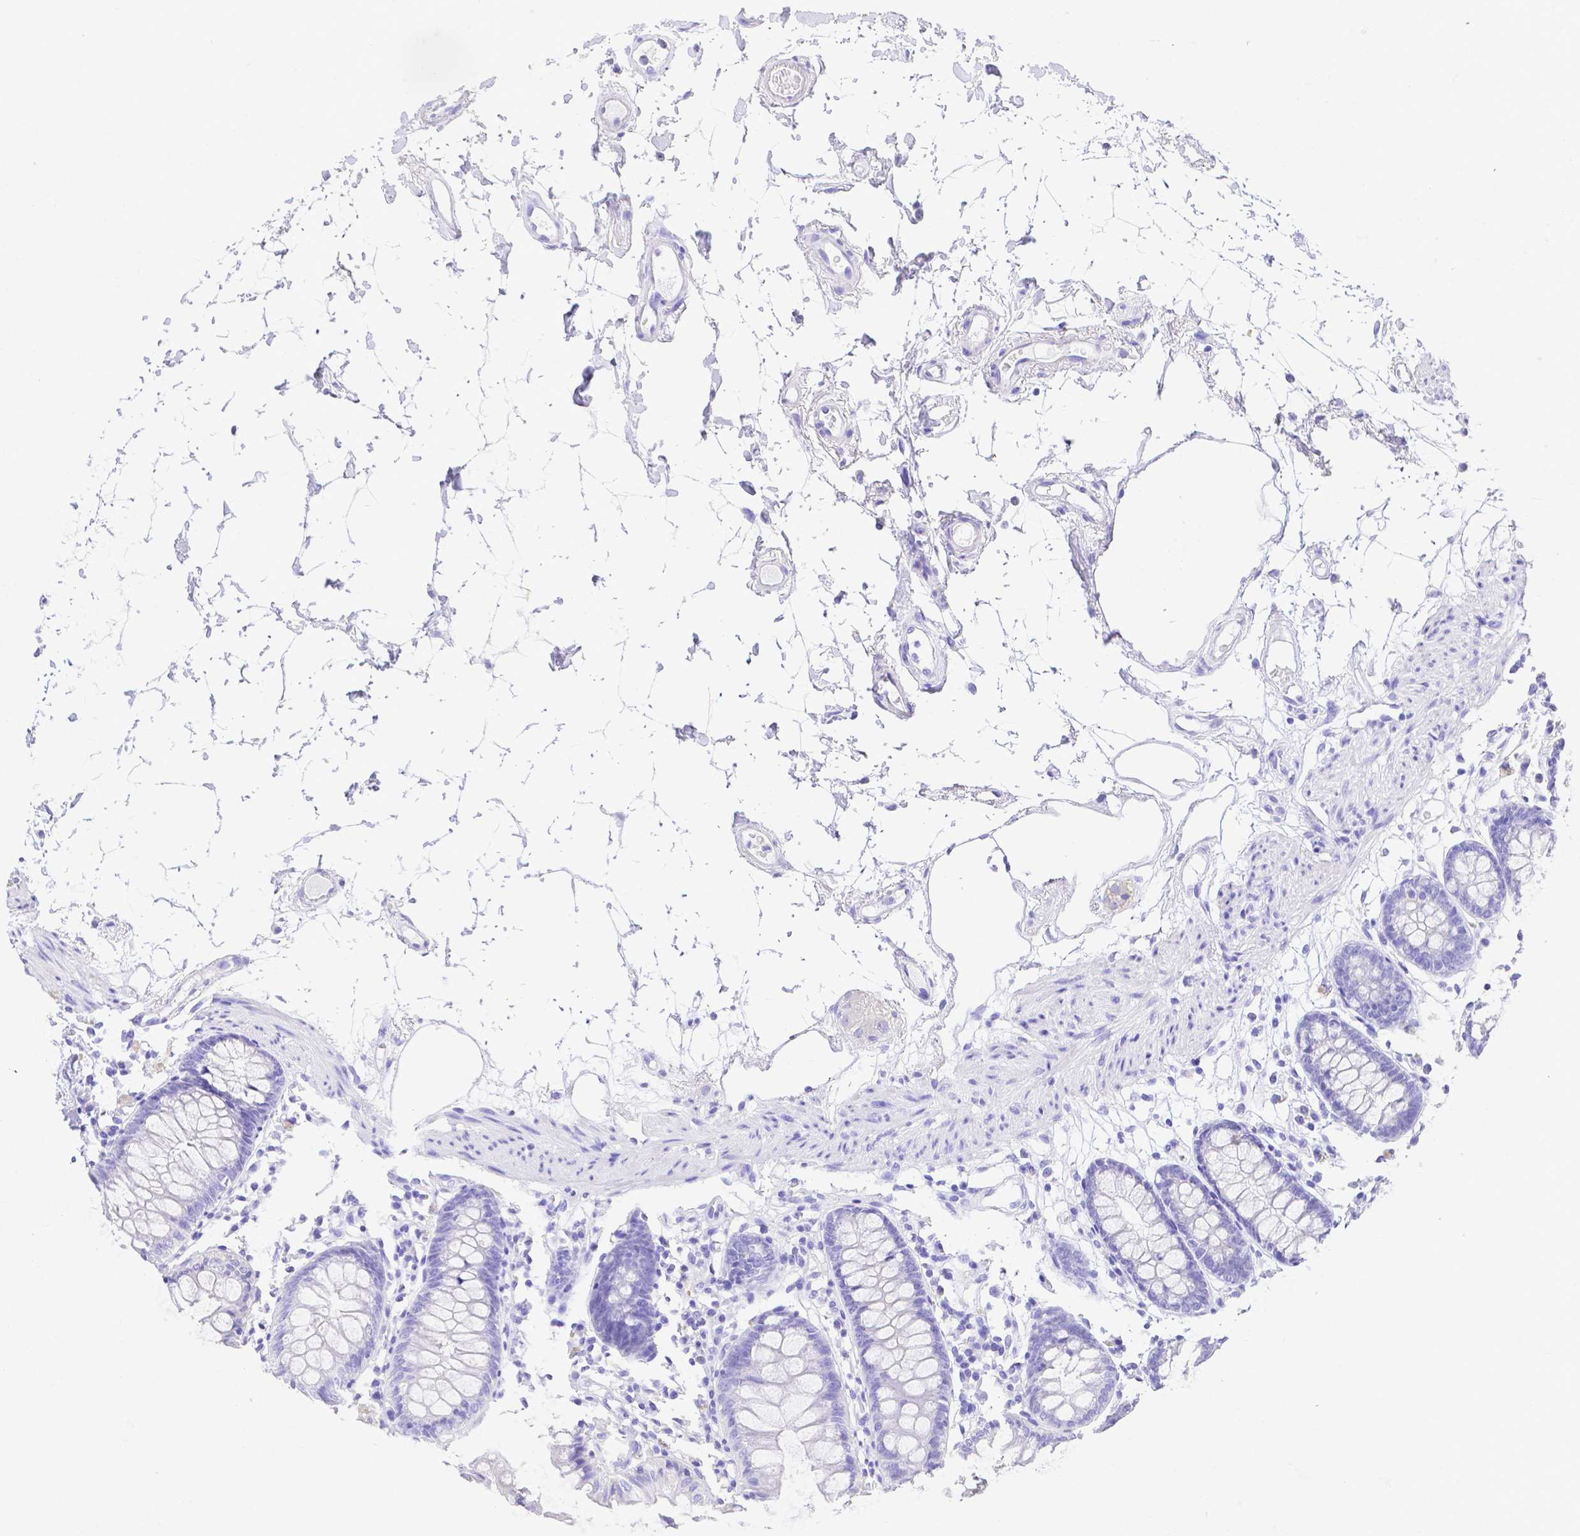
{"staining": {"intensity": "negative", "quantity": "none", "location": "none"}, "tissue": "colon", "cell_type": "Endothelial cells", "image_type": "normal", "snomed": [{"axis": "morphology", "description": "Normal tissue, NOS"}, {"axis": "topography", "description": "Colon"}], "caption": "The histopathology image reveals no significant positivity in endothelial cells of colon.", "gene": "SMR3A", "patient": {"sex": "female", "age": 84}}